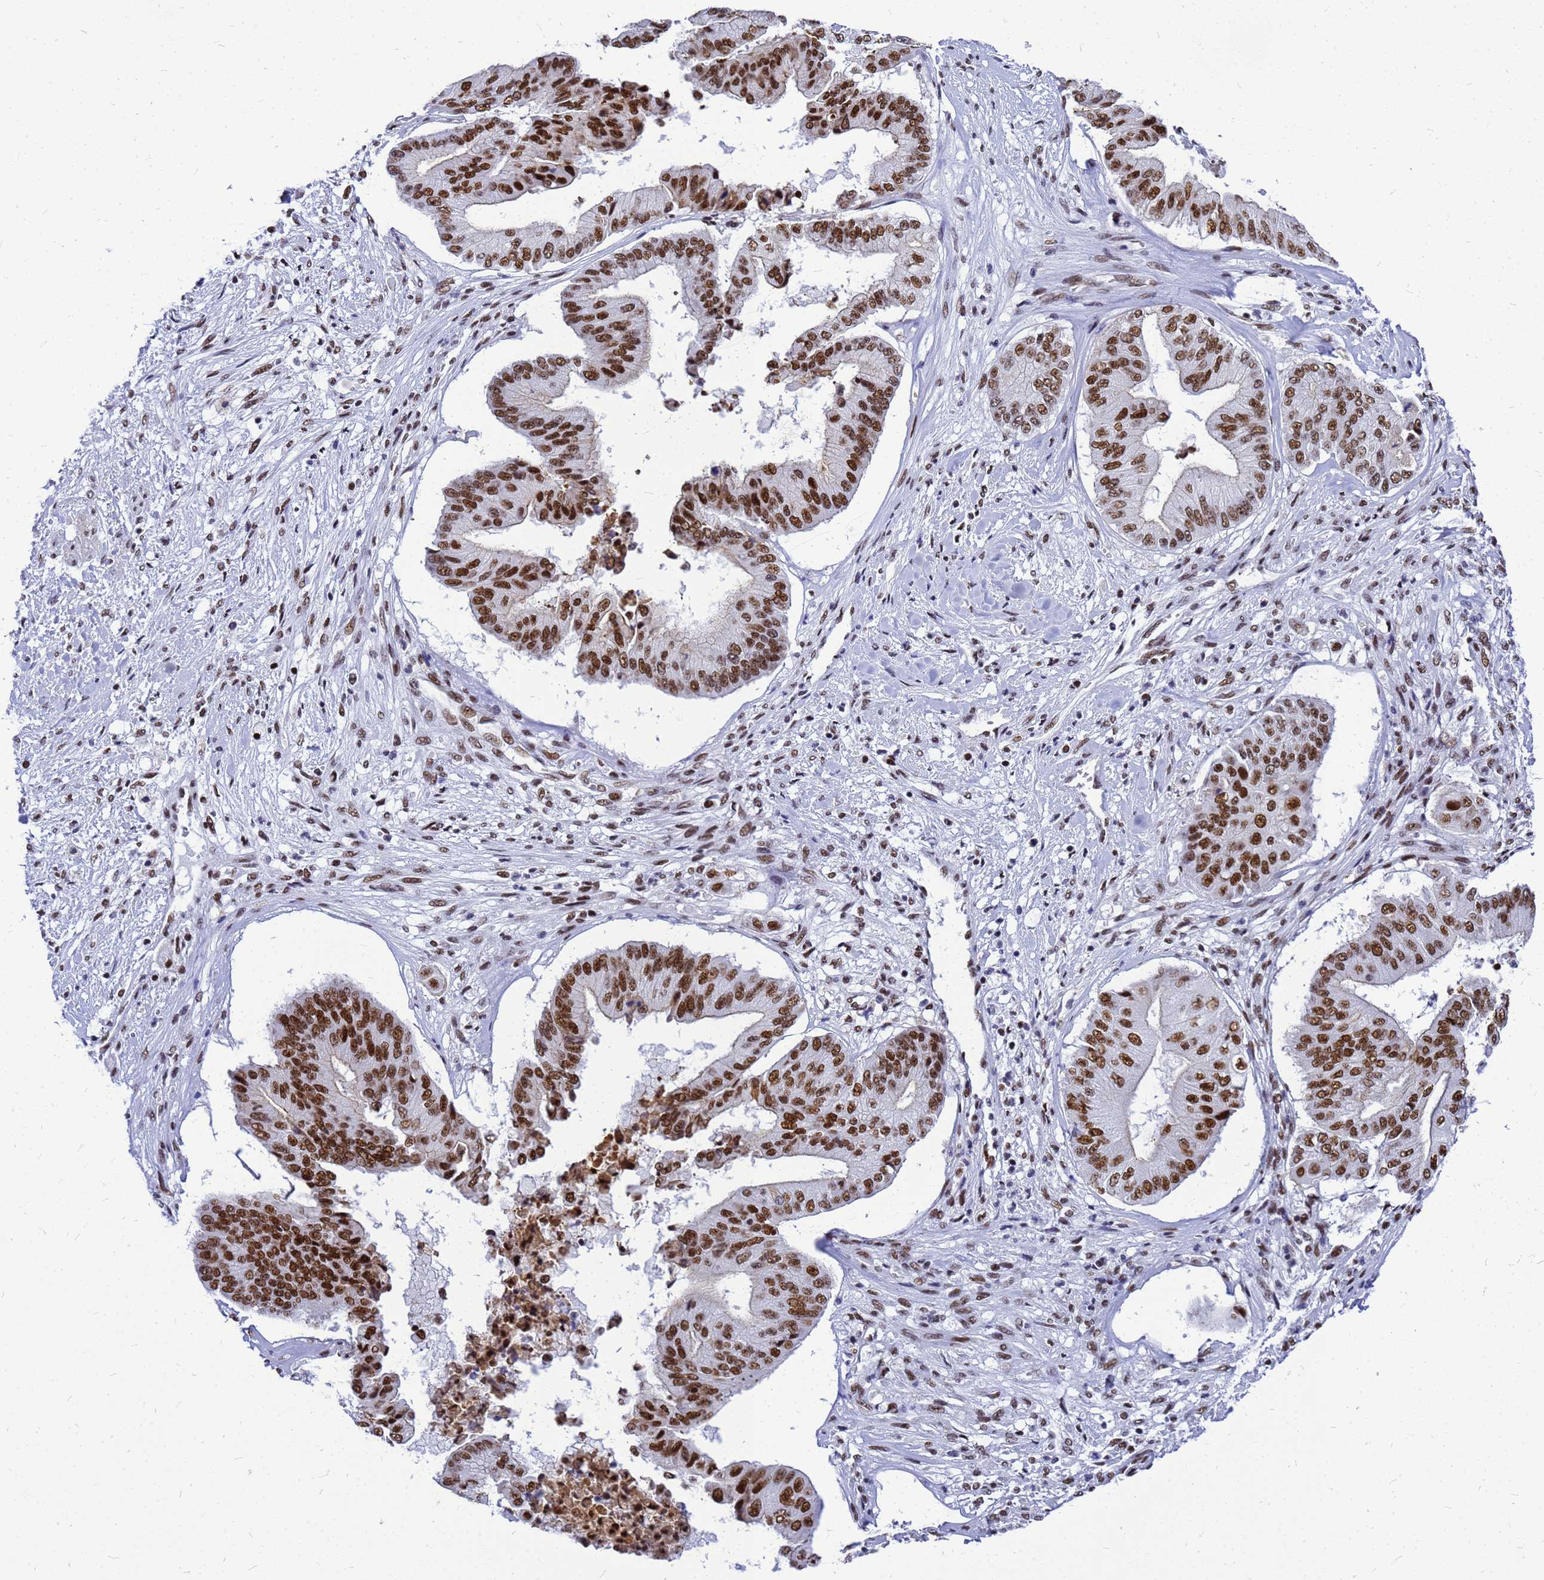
{"staining": {"intensity": "moderate", "quantity": ">75%", "location": "nuclear"}, "tissue": "pancreatic cancer", "cell_type": "Tumor cells", "image_type": "cancer", "snomed": [{"axis": "morphology", "description": "Adenocarcinoma, NOS"}, {"axis": "topography", "description": "Pancreas"}], "caption": "DAB immunohistochemical staining of pancreatic cancer (adenocarcinoma) exhibits moderate nuclear protein expression in approximately >75% of tumor cells. The staining was performed using DAB to visualize the protein expression in brown, while the nuclei were stained in blue with hematoxylin (Magnification: 20x).", "gene": "SART3", "patient": {"sex": "female", "age": 77}}